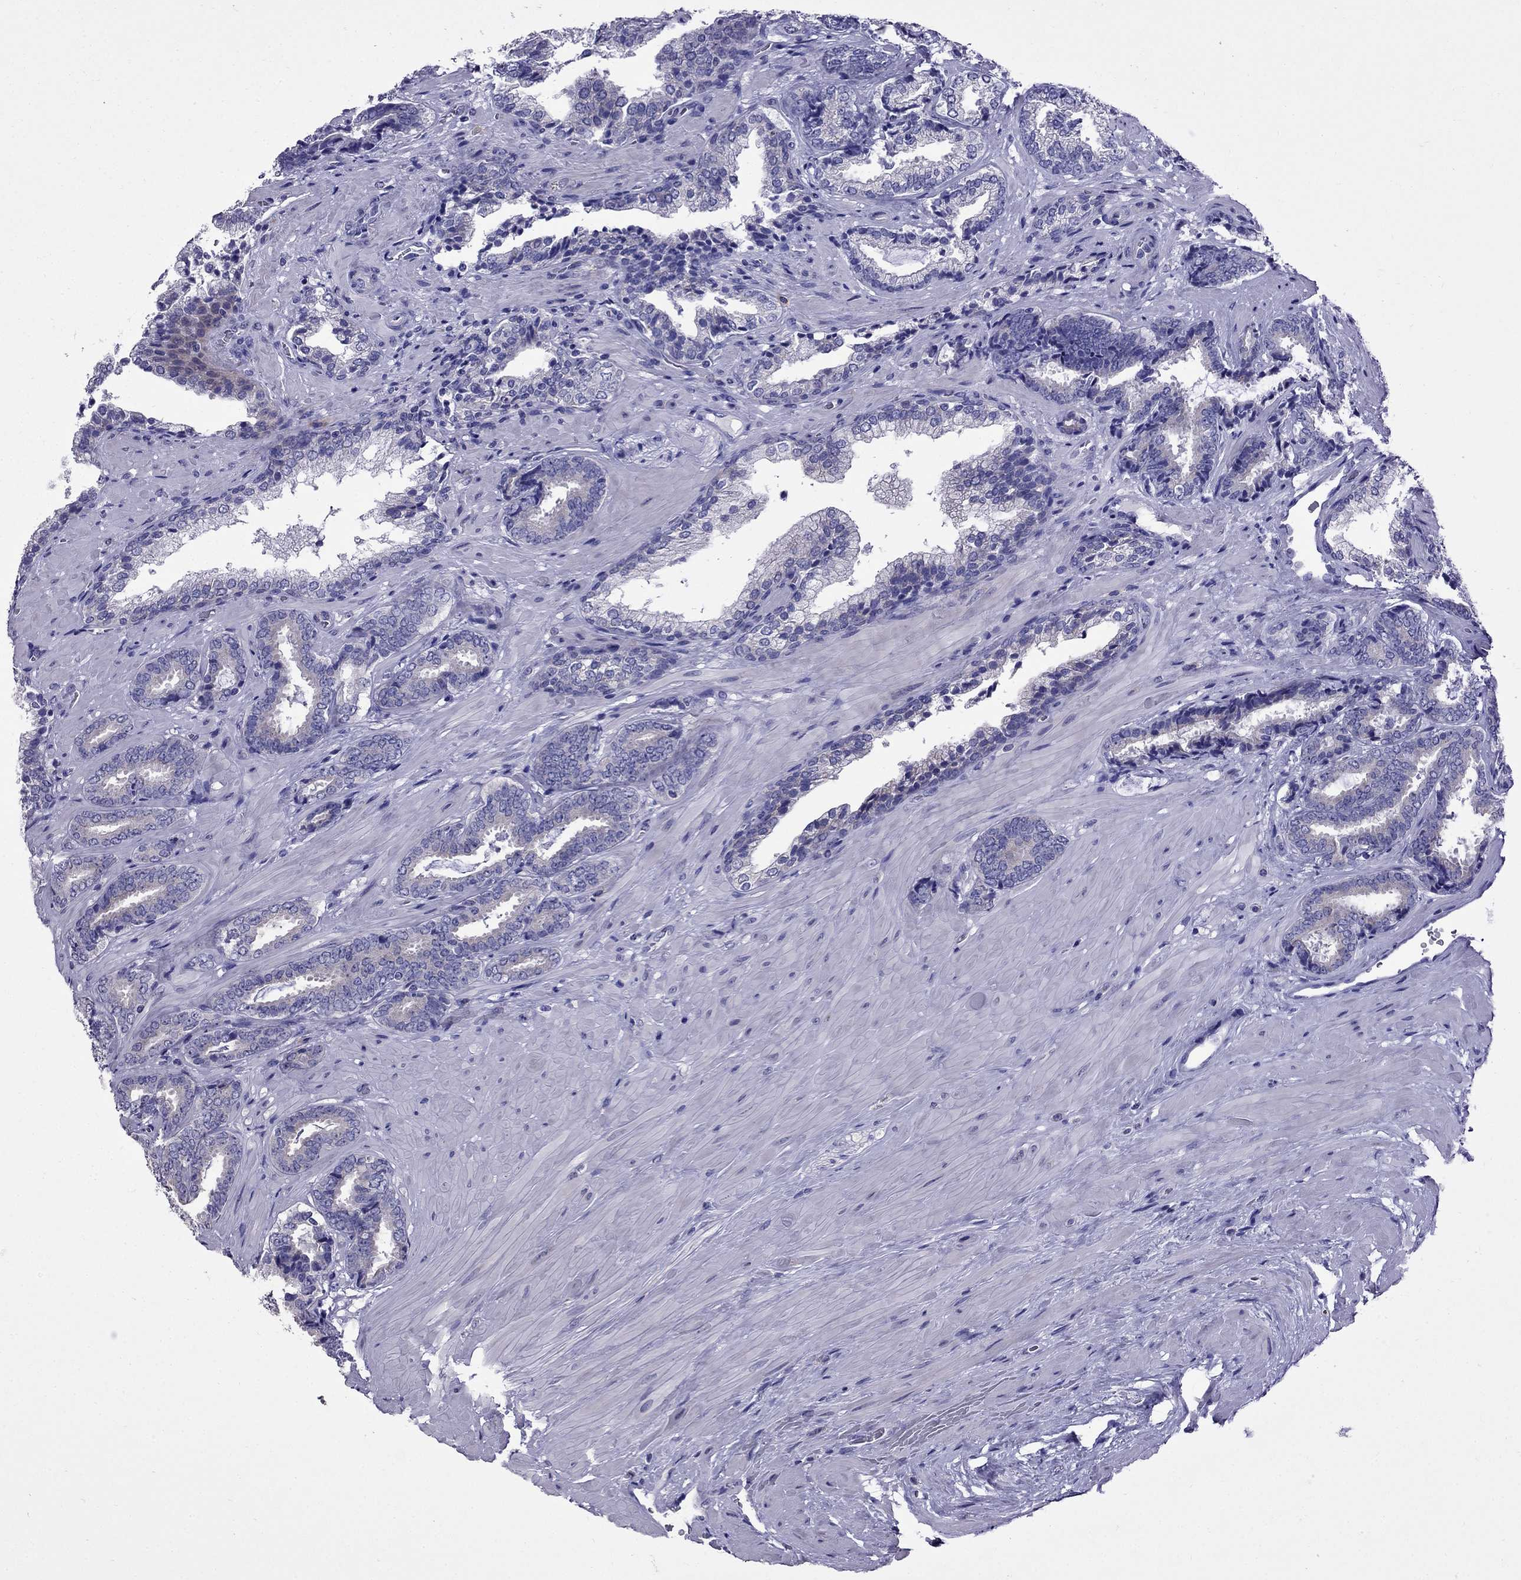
{"staining": {"intensity": "negative", "quantity": "none", "location": "none"}, "tissue": "prostate cancer", "cell_type": "Tumor cells", "image_type": "cancer", "snomed": [{"axis": "morphology", "description": "Adenocarcinoma, Low grade"}, {"axis": "topography", "description": "Prostate"}], "caption": "Prostate cancer stained for a protein using immunohistochemistry (IHC) exhibits no staining tumor cells.", "gene": "OXCT2", "patient": {"sex": "male", "age": 61}}